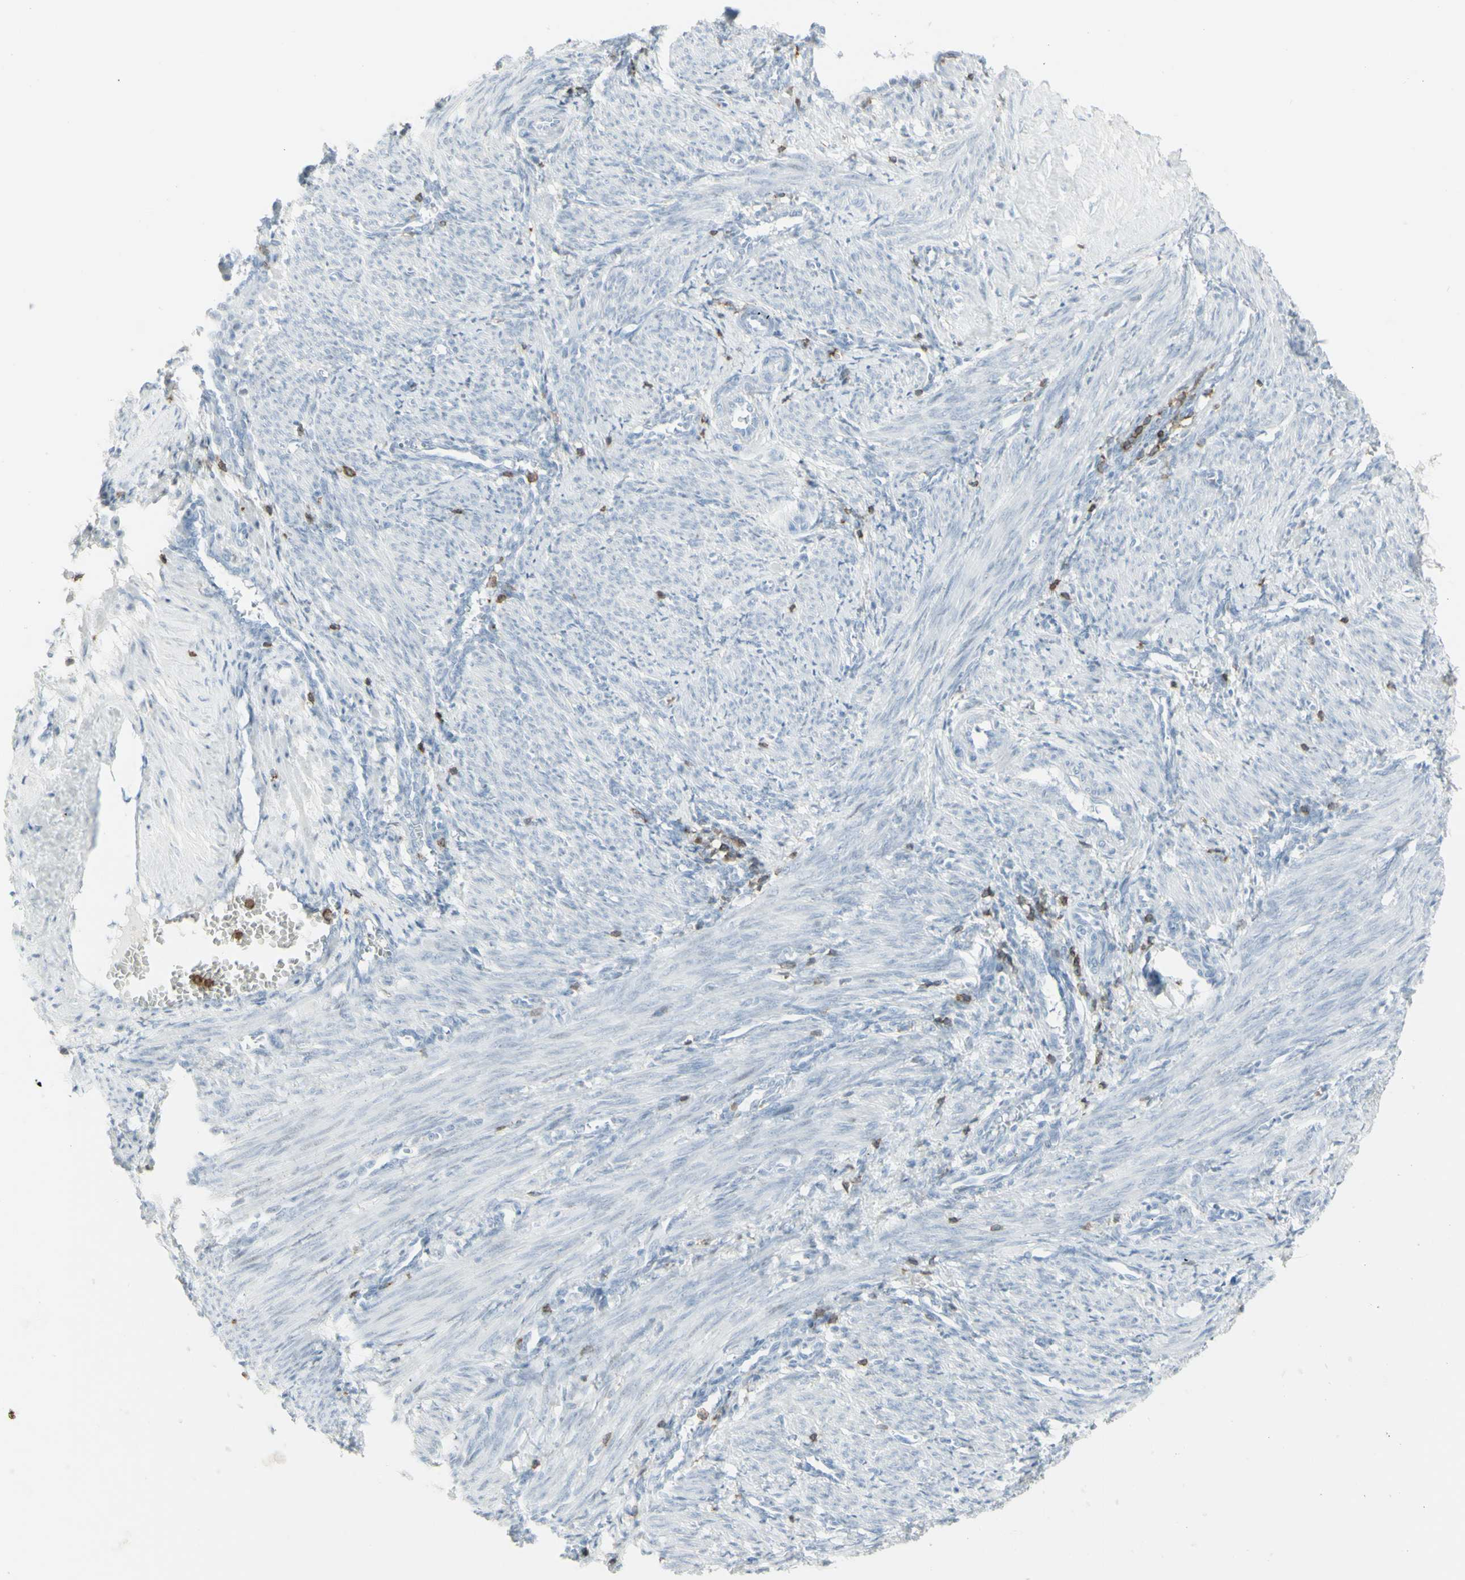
{"staining": {"intensity": "negative", "quantity": "none", "location": "none"}, "tissue": "smooth muscle", "cell_type": "Smooth muscle cells", "image_type": "normal", "snomed": [{"axis": "morphology", "description": "Normal tissue, NOS"}, {"axis": "topography", "description": "Endometrium"}], "caption": "An immunohistochemistry (IHC) micrograph of unremarkable smooth muscle is shown. There is no staining in smooth muscle cells of smooth muscle. (DAB IHC visualized using brightfield microscopy, high magnification).", "gene": "NRG1", "patient": {"sex": "female", "age": 33}}